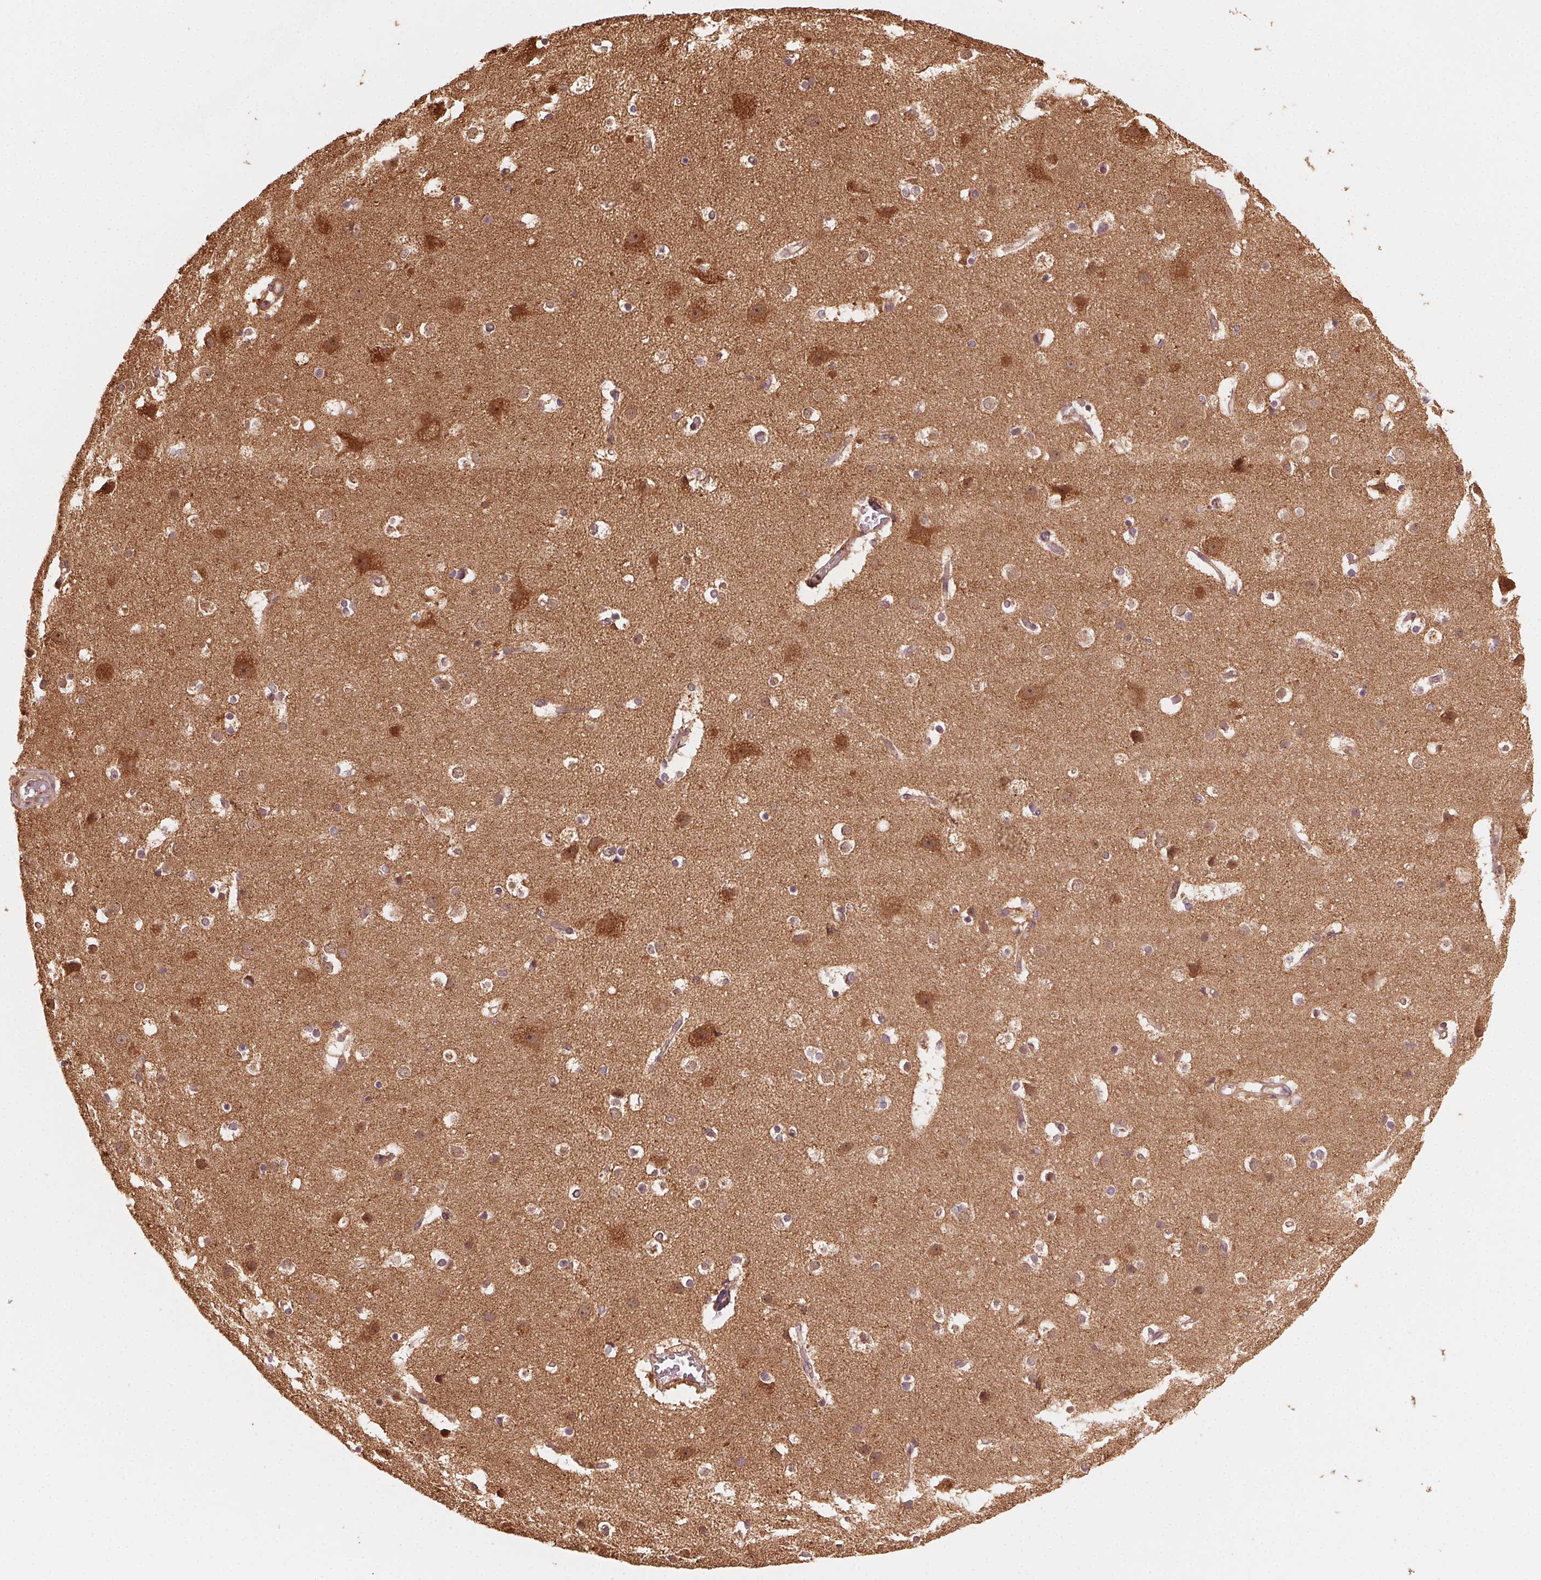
{"staining": {"intensity": "weak", "quantity": ">75%", "location": "cytoplasmic/membranous"}, "tissue": "cerebral cortex", "cell_type": "Endothelial cells", "image_type": "normal", "snomed": [{"axis": "morphology", "description": "Normal tissue, NOS"}, {"axis": "topography", "description": "Cerebral cortex"}], "caption": "DAB immunohistochemical staining of normal human cerebral cortex reveals weak cytoplasmic/membranous protein staining in about >75% of endothelial cells.", "gene": "WBP2", "patient": {"sex": "female", "age": 52}}